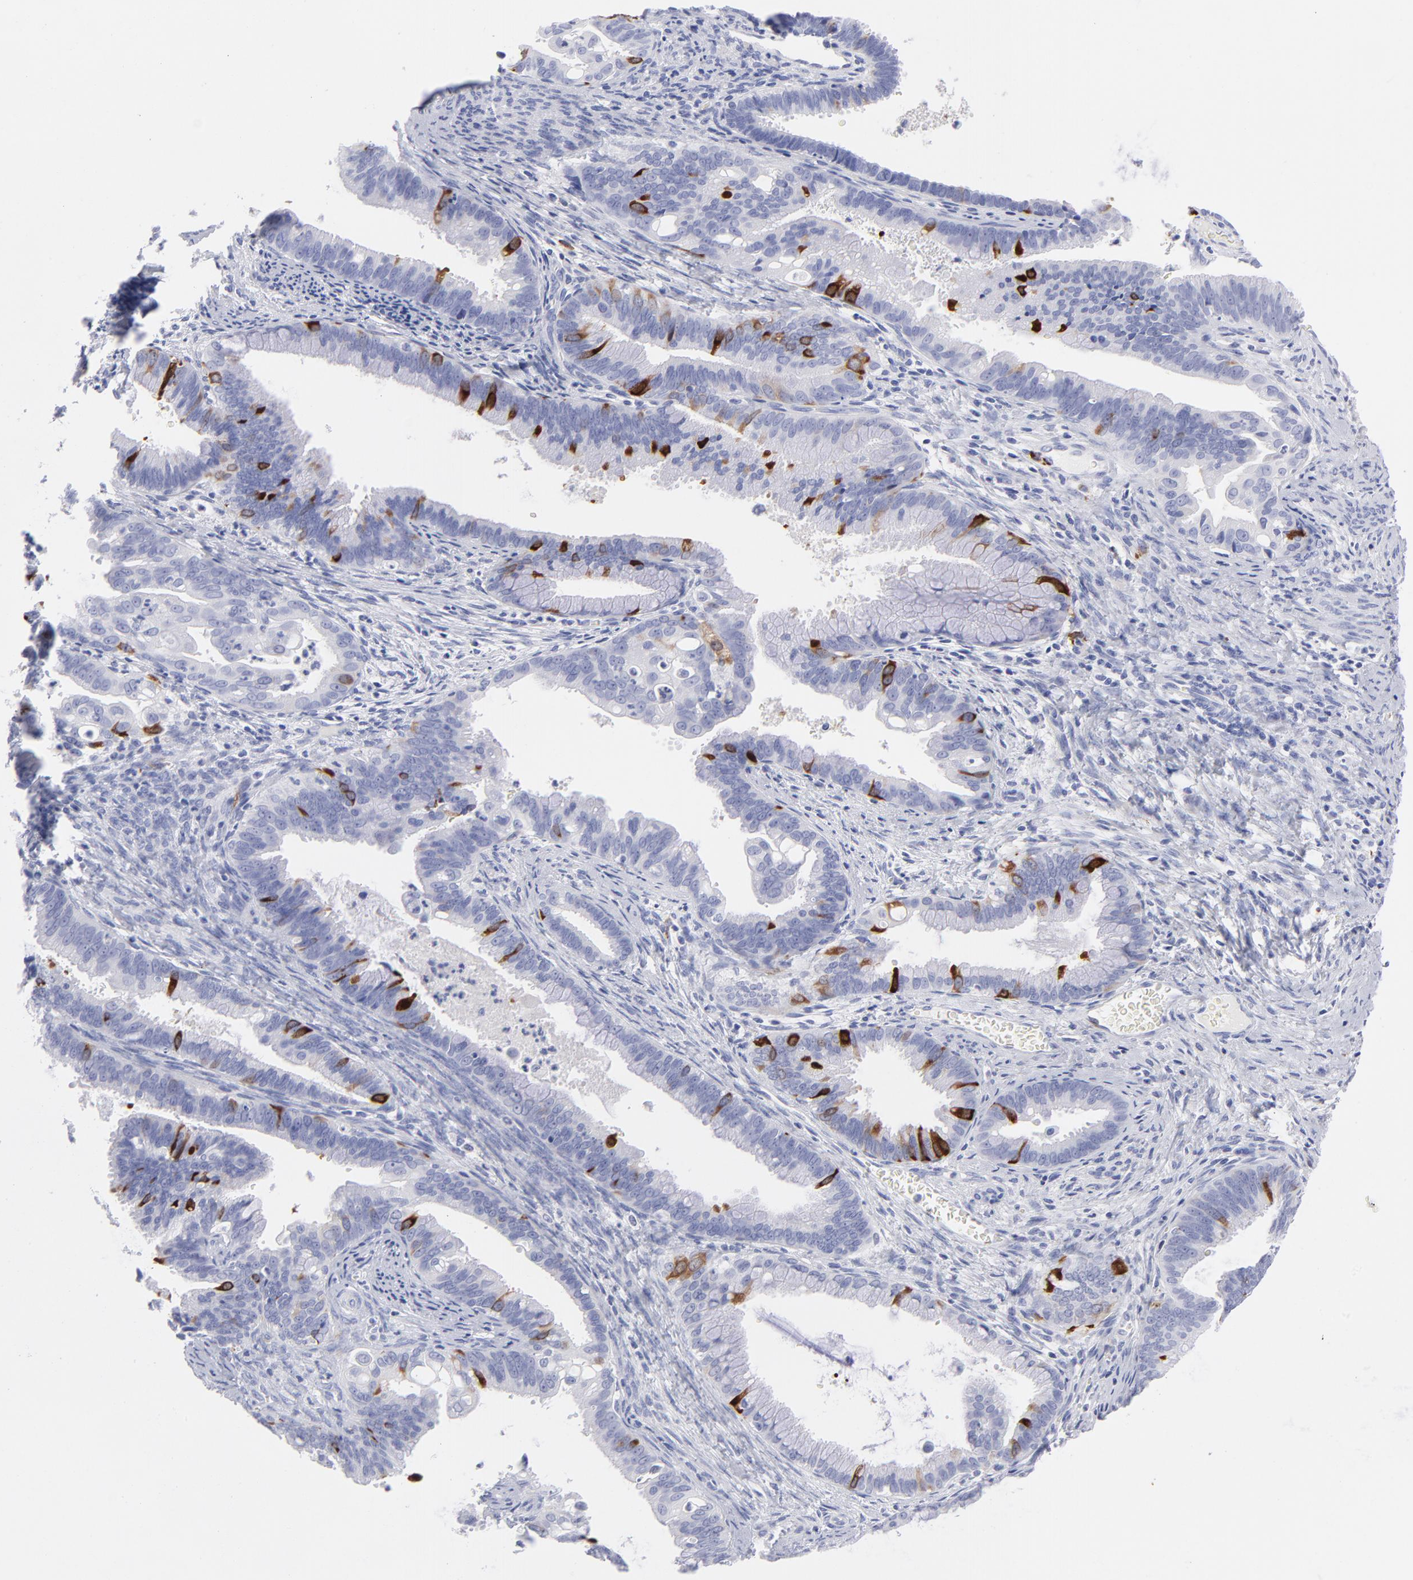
{"staining": {"intensity": "strong", "quantity": "<25%", "location": "cytoplasmic/membranous"}, "tissue": "cervical cancer", "cell_type": "Tumor cells", "image_type": "cancer", "snomed": [{"axis": "morphology", "description": "Adenocarcinoma, NOS"}, {"axis": "topography", "description": "Cervix"}], "caption": "The histopathology image displays a brown stain indicating the presence of a protein in the cytoplasmic/membranous of tumor cells in cervical adenocarcinoma.", "gene": "CCNB1", "patient": {"sex": "female", "age": 47}}